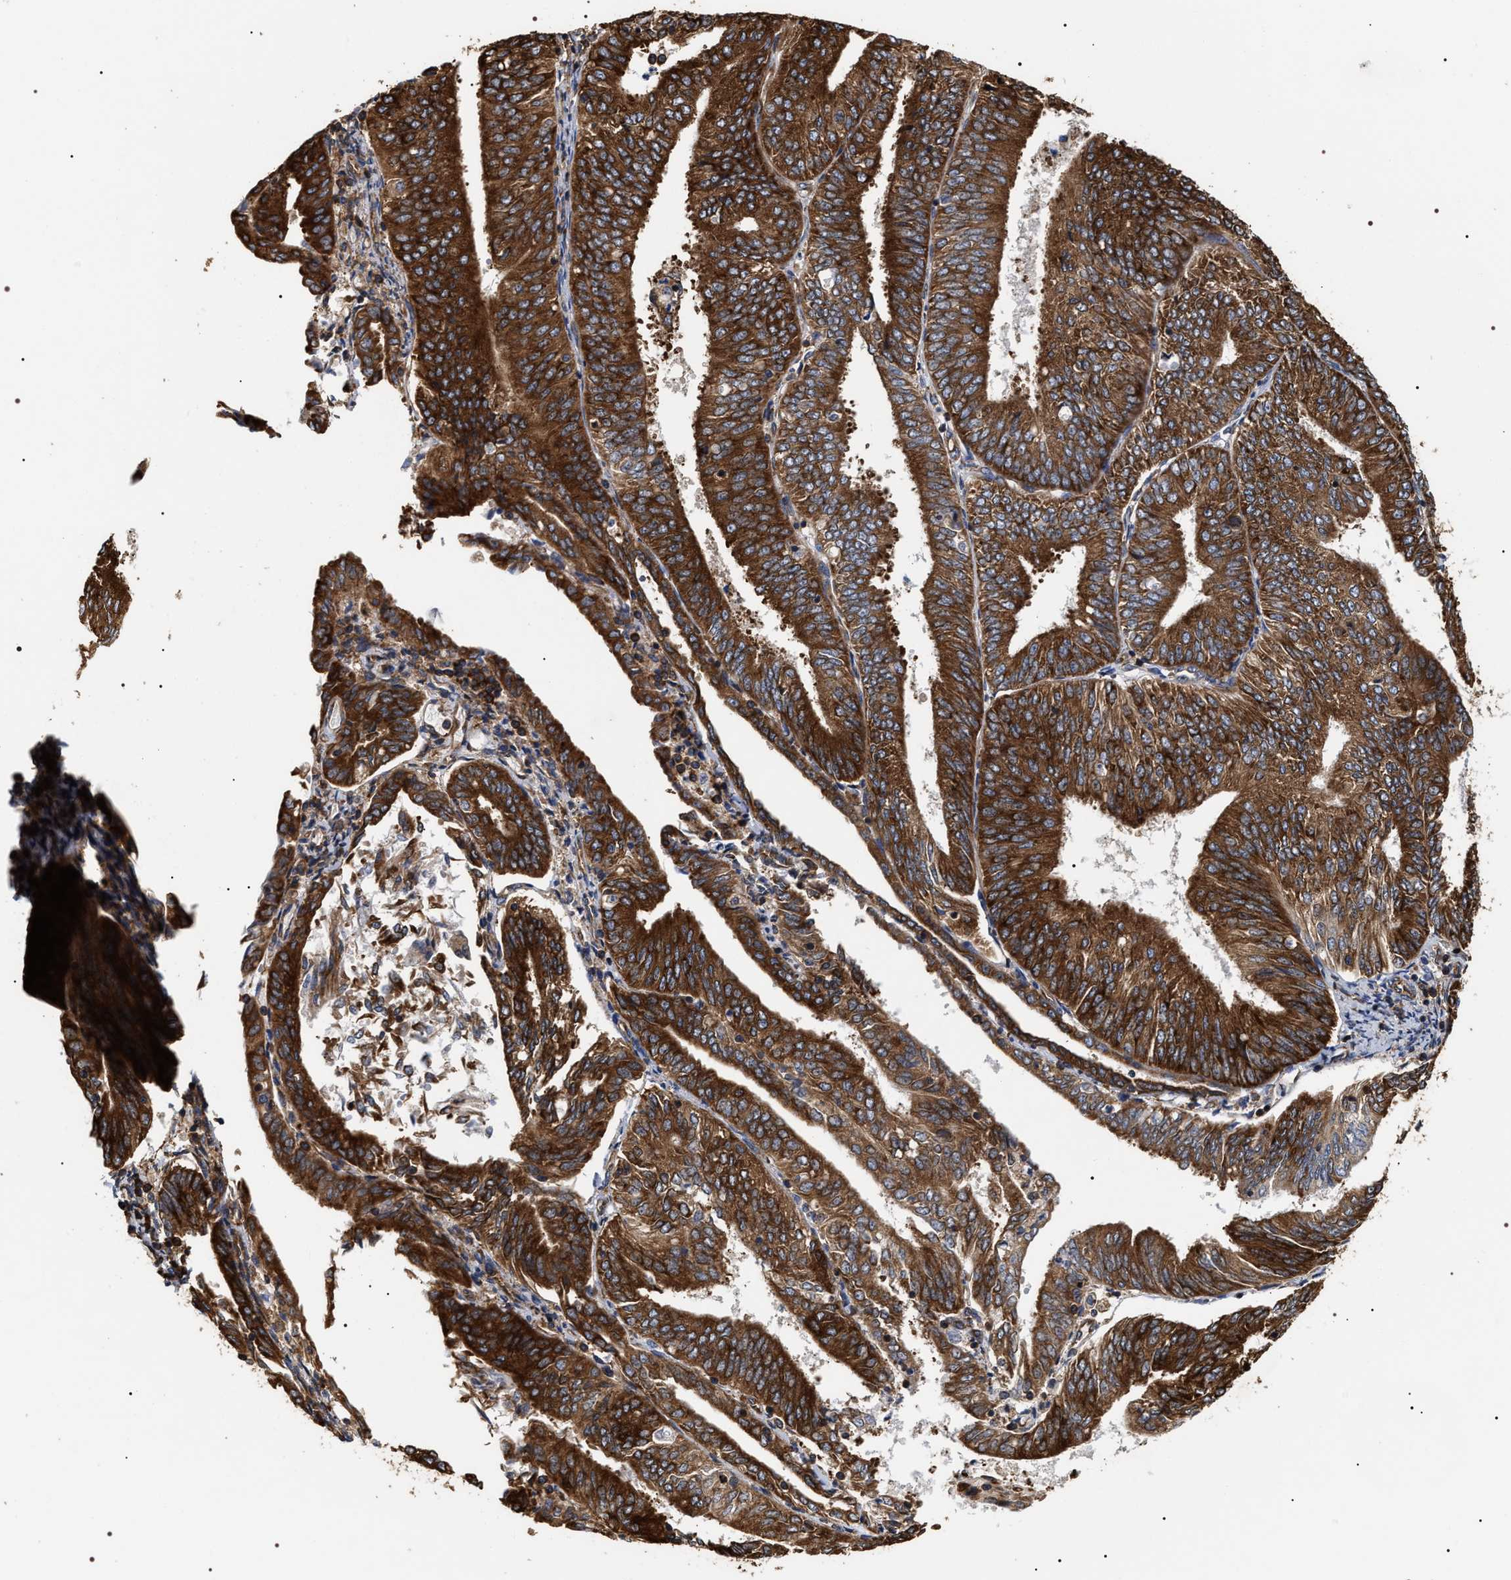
{"staining": {"intensity": "strong", "quantity": ">75%", "location": "cytoplasmic/membranous"}, "tissue": "endometrial cancer", "cell_type": "Tumor cells", "image_type": "cancer", "snomed": [{"axis": "morphology", "description": "Adenocarcinoma, NOS"}, {"axis": "topography", "description": "Endometrium"}], "caption": "This image shows endometrial adenocarcinoma stained with immunohistochemistry to label a protein in brown. The cytoplasmic/membranous of tumor cells show strong positivity for the protein. Nuclei are counter-stained blue.", "gene": "SERBP1", "patient": {"sex": "female", "age": 58}}